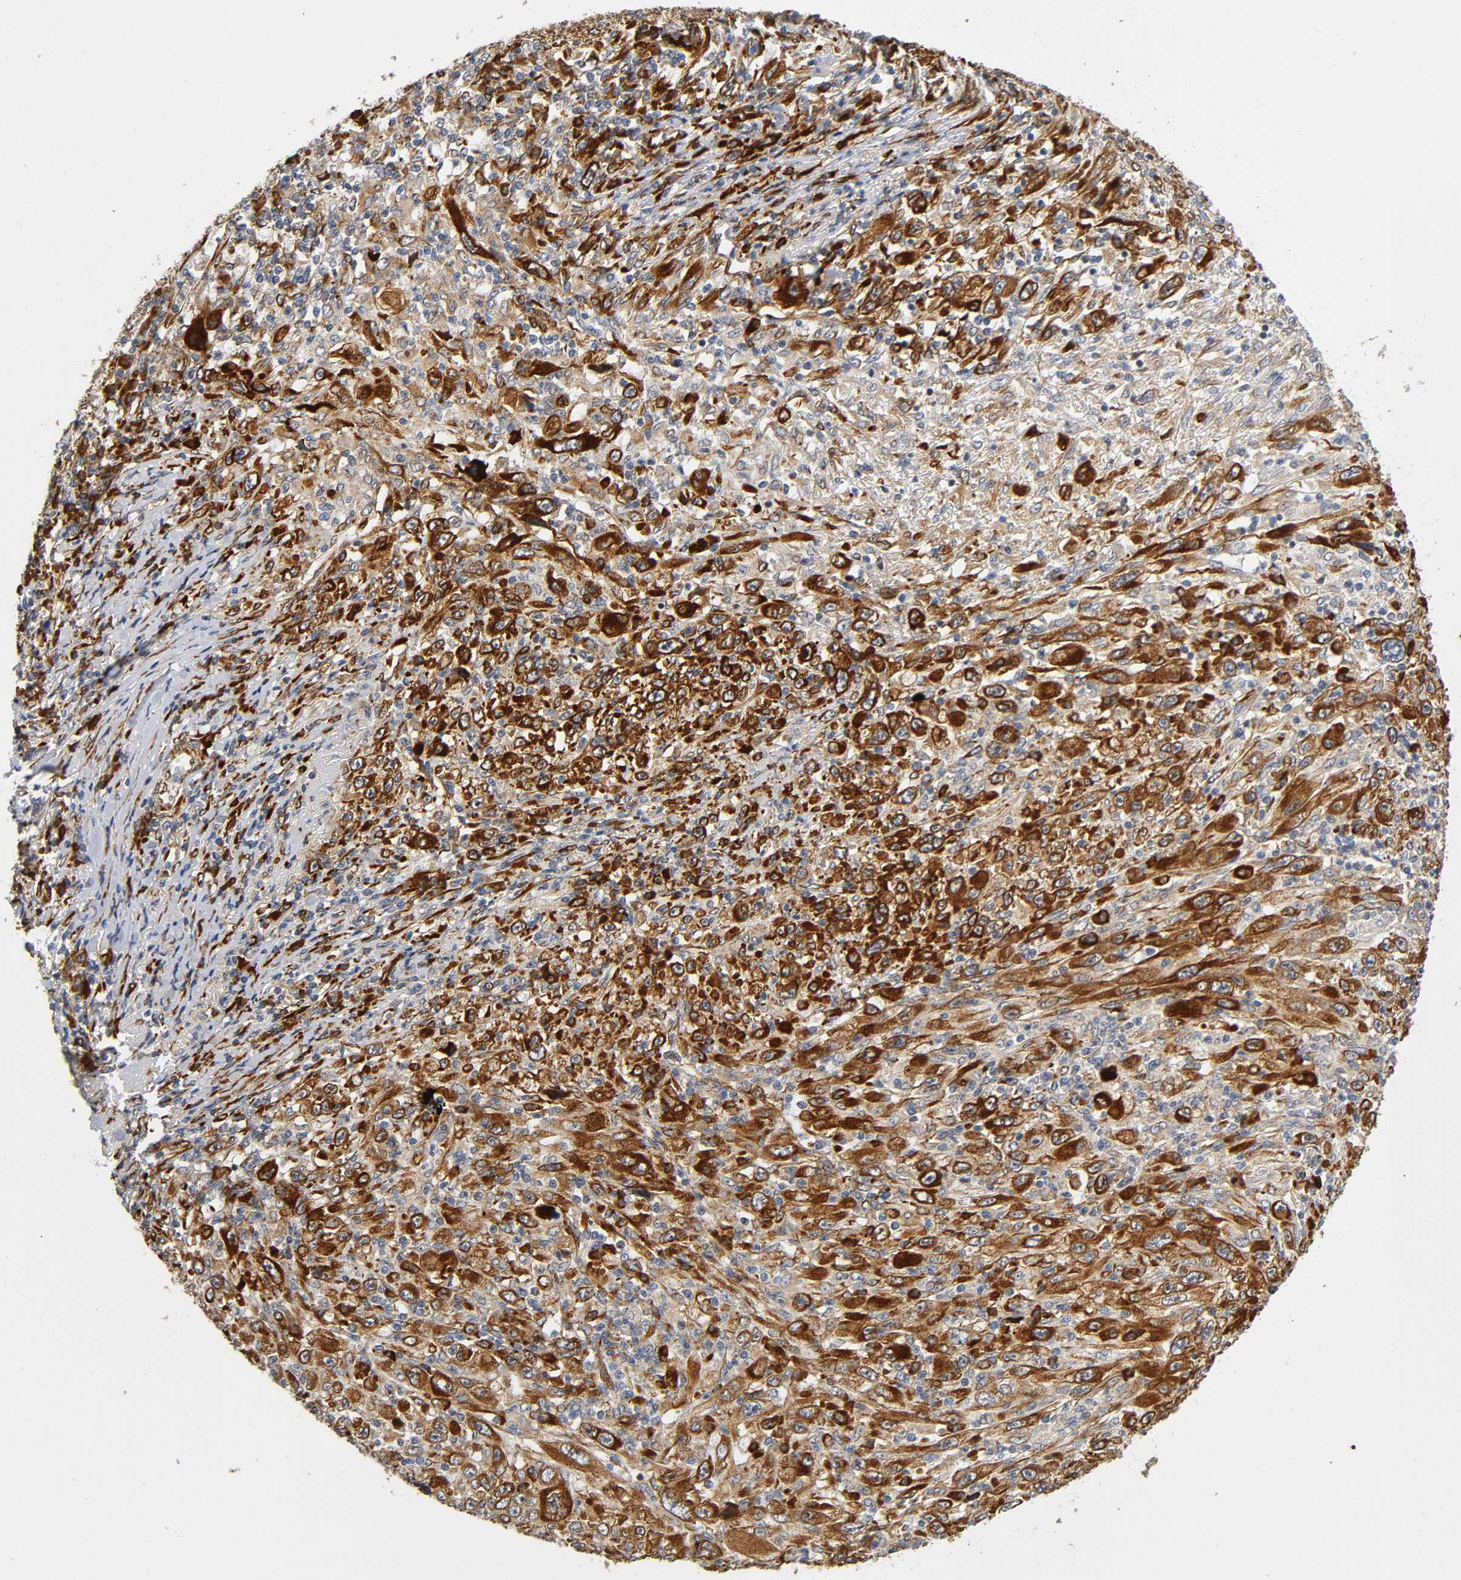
{"staining": {"intensity": "strong", "quantity": ">75%", "location": "cytoplasmic/membranous"}, "tissue": "melanoma", "cell_type": "Tumor cells", "image_type": "cancer", "snomed": [{"axis": "morphology", "description": "Malignant melanoma, Metastatic site"}, {"axis": "topography", "description": "Skin"}], "caption": "Strong cytoplasmic/membranous protein expression is present in approximately >75% of tumor cells in malignant melanoma (metastatic site).", "gene": "SOS2", "patient": {"sex": "female", "age": 56}}